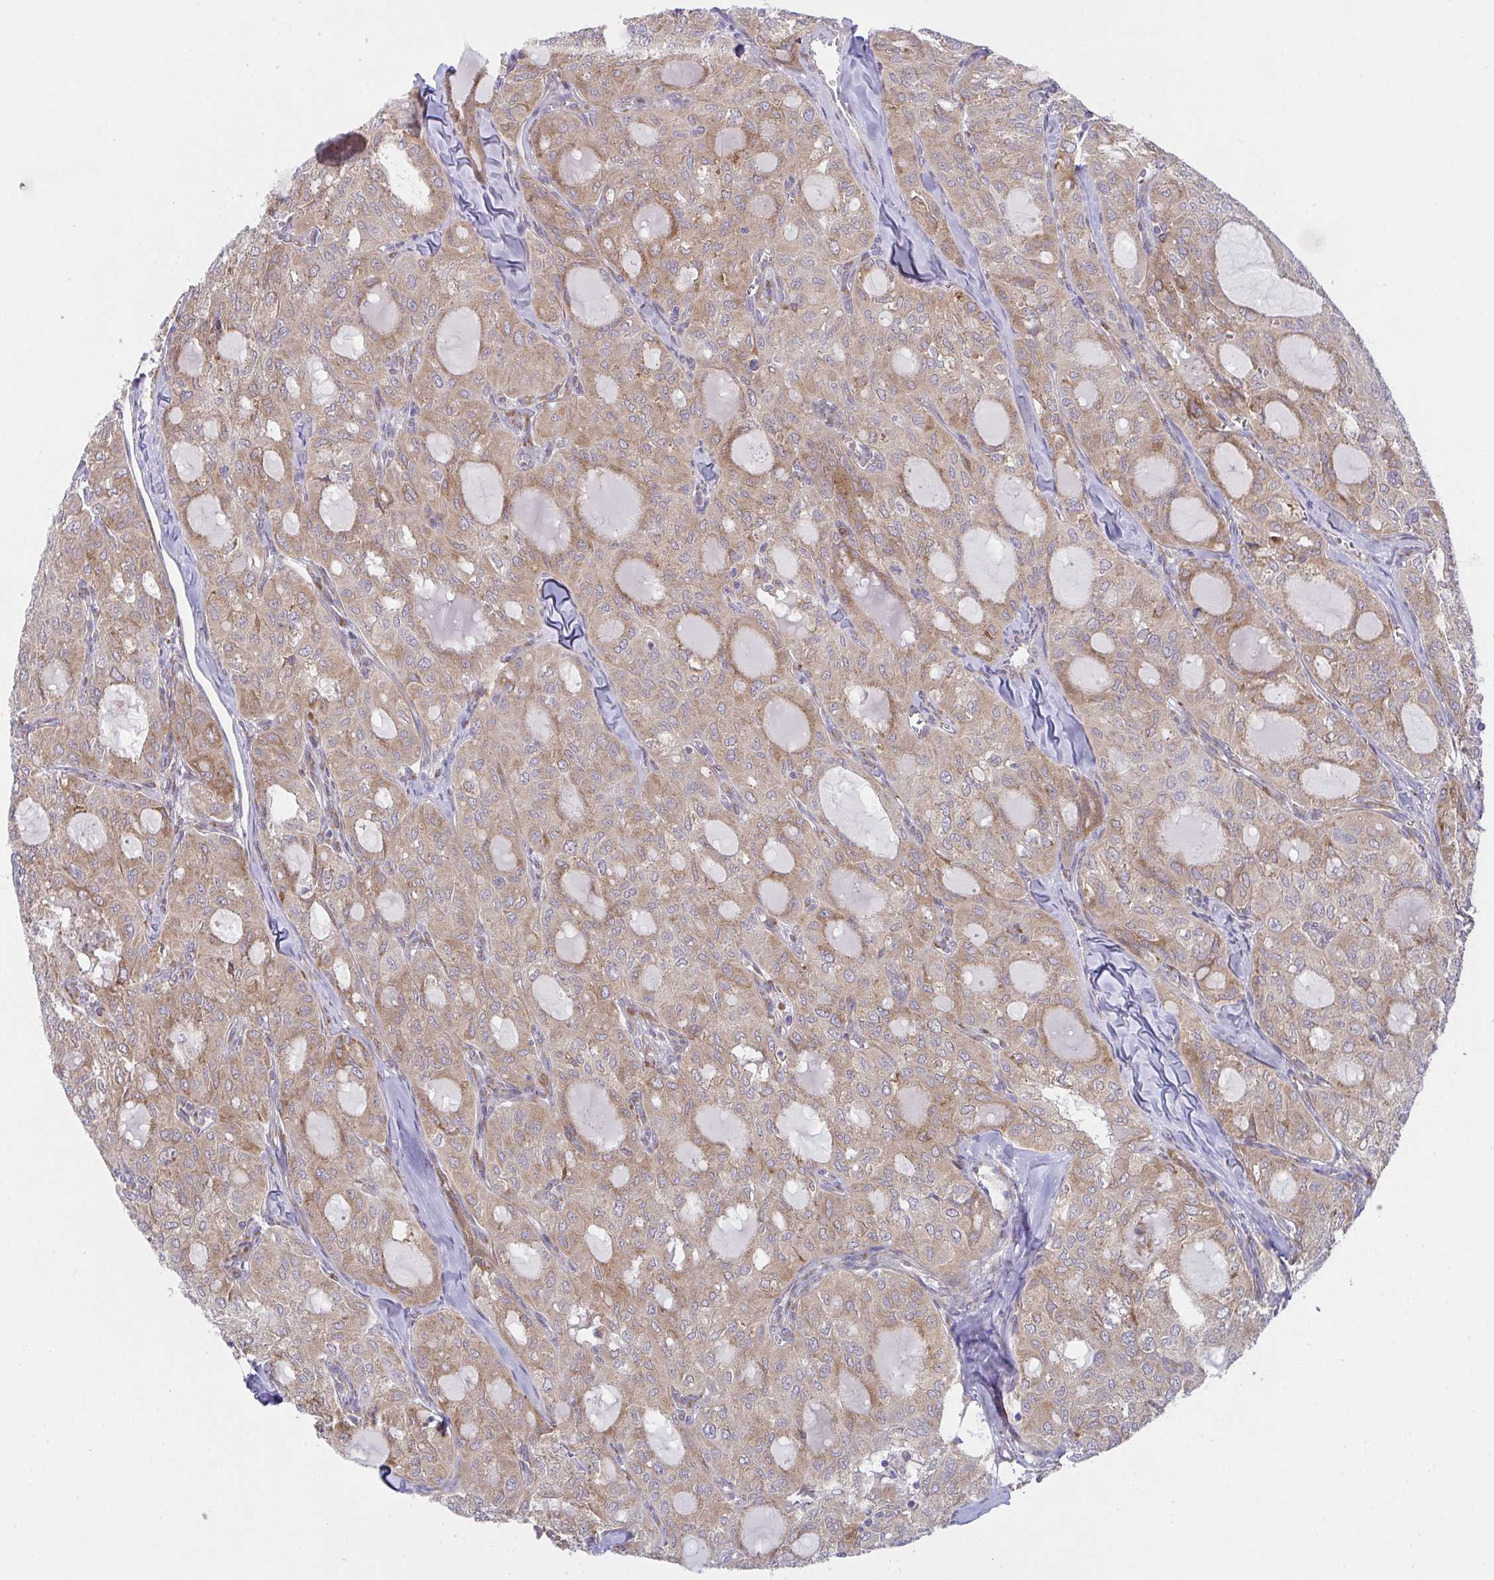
{"staining": {"intensity": "weak", "quantity": ">75%", "location": "cytoplasmic/membranous"}, "tissue": "thyroid cancer", "cell_type": "Tumor cells", "image_type": "cancer", "snomed": [{"axis": "morphology", "description": "Follicular adenoma carcinoma, NOS"}, {"axis": "topography", "description": "Thyroid gland"}], "caption": "Thyroid cancer tissue exhibits weak cytoplasmic/membranous staining in approximately >75% of tumor cells, visualized by immunohistochemistry.", "gene": "MIA3", "patient": {"sex": "male", "age": 75}}